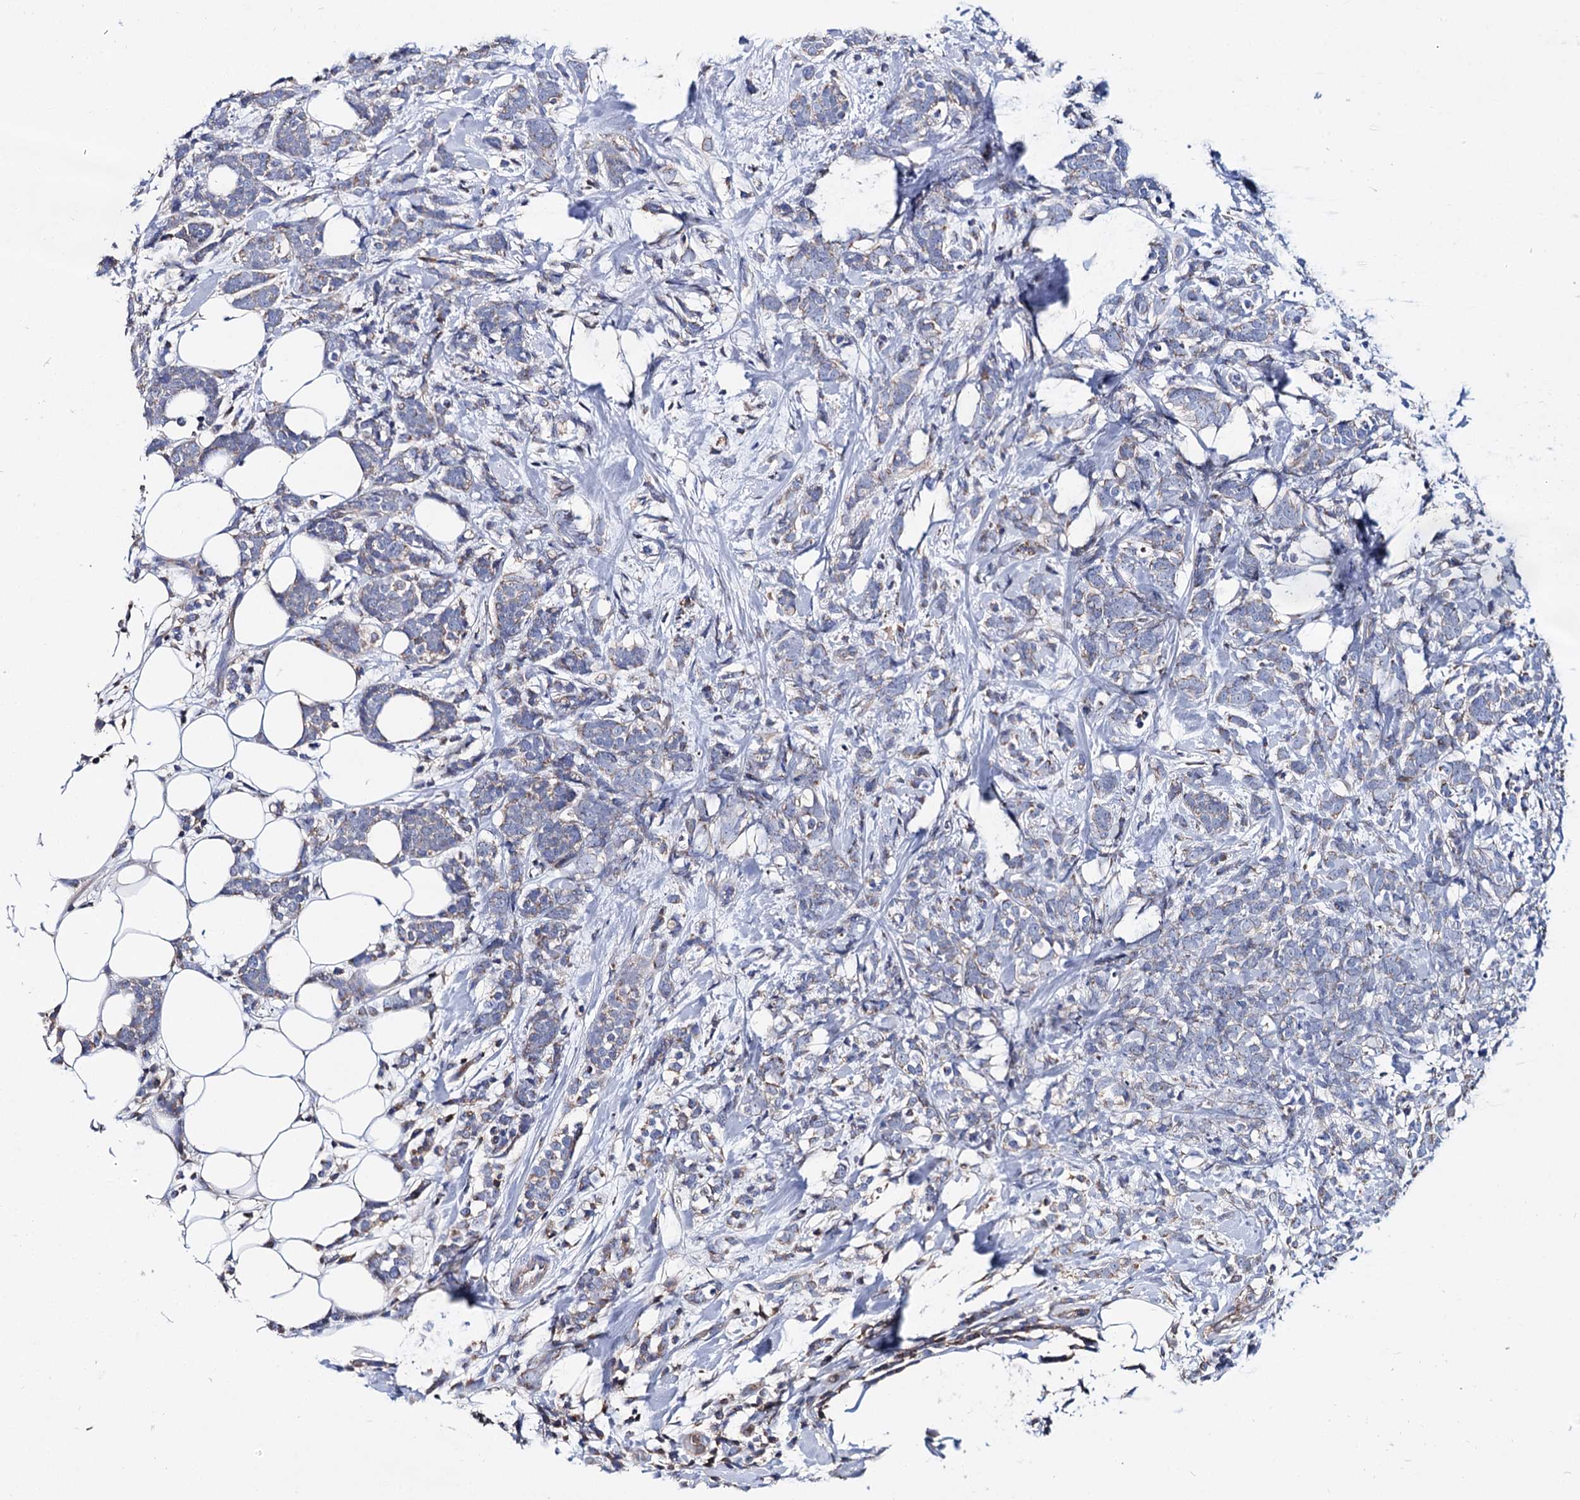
{"staining": {"intensity": "weak", "quantity": "25%-75%", "location": "cytoplasmic/membranous"}, "tissue": "breast cancer", "cell_type": "Tumor cells", "image_type": "cancer", "snomed": [{"axis": "morphology", "description": "Lobular carcinoma"}, {"axis": "topography", "description": "Breast"}], "caption": "Protein staining by immunohistochemistry (IHC) demonstrates weak cytoplasmic/membranous positivity in approximately 25%-75% of tumor cells in breast cancer (lobular carcinoma).", "gene": "UBASH3B", "patient": {"sex": "female", "age": 58}}